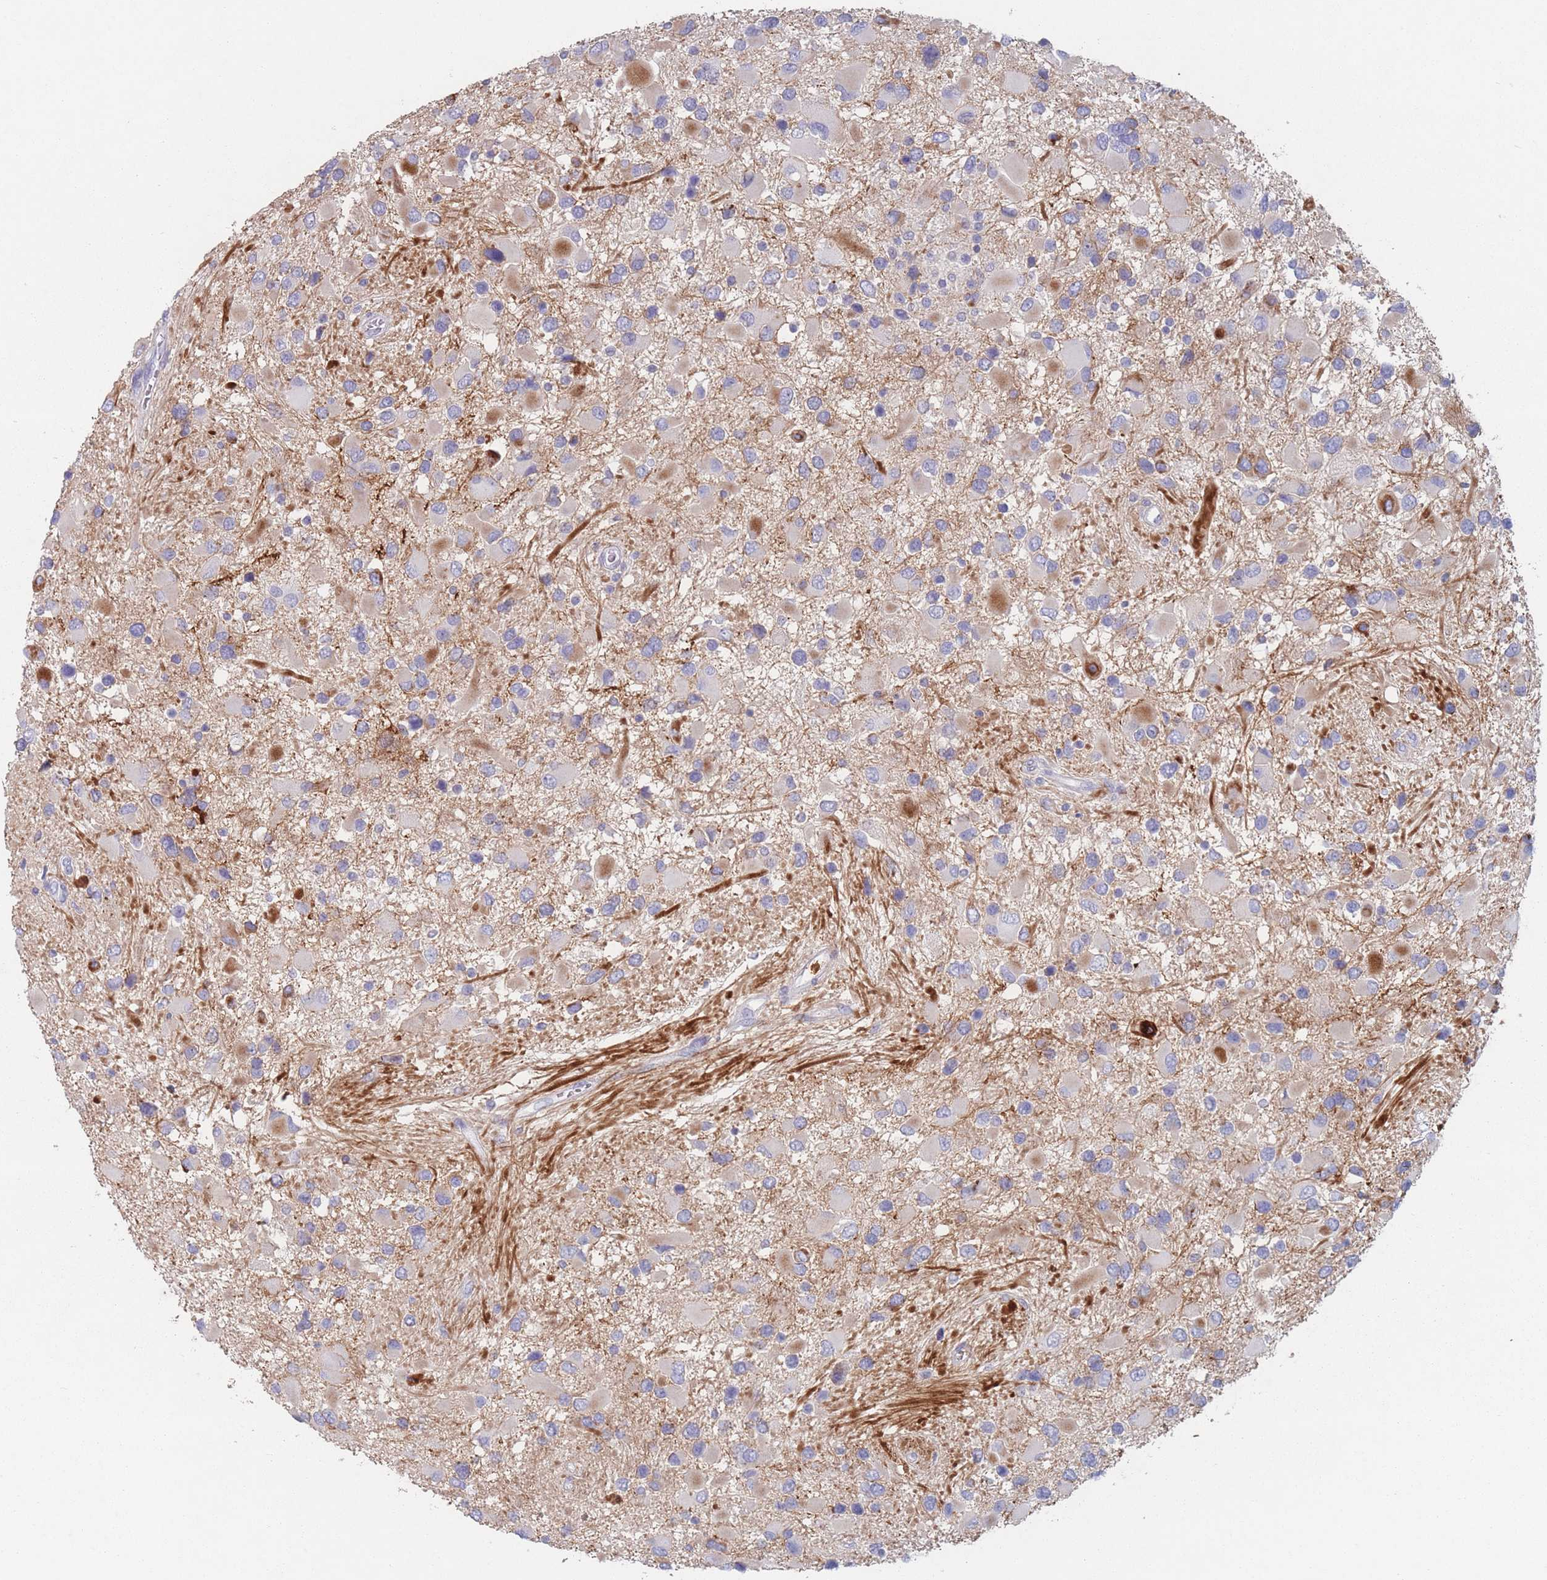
{"staining": {"intensity": "negative", "quantity": "none", "location": "none"}, "tissue": "glioma", "cell_type": "Tumor cells", "image_type": "cancer", "snomed": [{"axis": "morphology", "description": "Glioma, malignant, High grade"}, {"axis": "topography", "description": "Brain"}], "caption": "Immunohistochemistry (IHC) of human malignant glioma (high-grade) displays no staining in tumor cells.", "gene": "ATP1A3", "patient": {"sex": "male", "age": 53}}